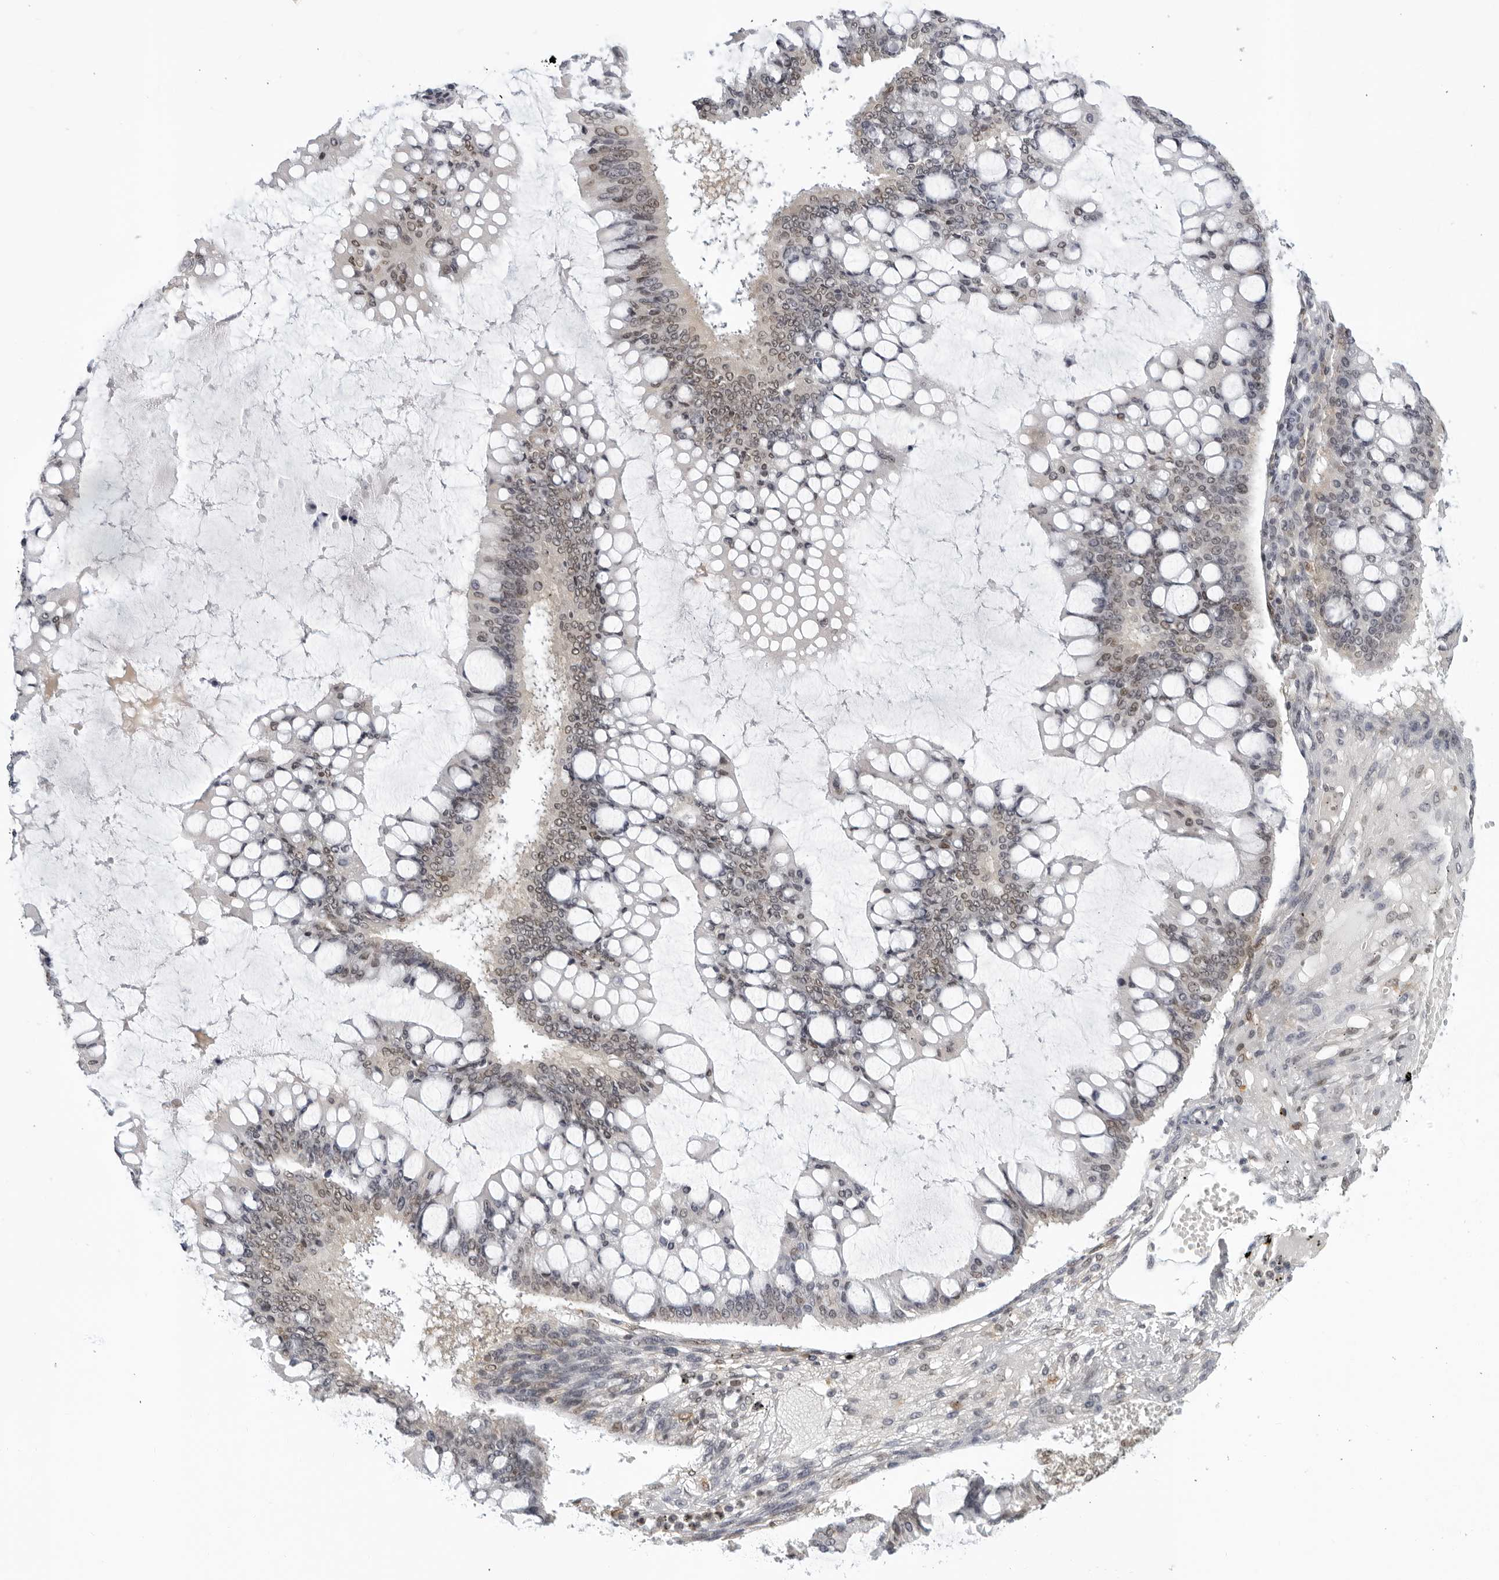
{"staining": {"intensity": "weak", "quantity": "25%-75%", "location": "nuclear"}, "tissue": "ovarian cancer", "cell_type": "Tumor cells", "image_type": "cancer", "snomed": [{"axis": "morphology", "description": "Cystadenocarcinoma, mucinous, NOS"}, {"axis": "topography", "description": "Ovary"}], "caption": "Immunohistochemical staining of ovarian mucinous cystadenocarcinoma reveals low levels of weak nuclear positivity in approximately 25%-75% of tumor cells. (Brightfield microscopy of DAB IHC at high magnification).", "gene": "CC2D1B", "patient": {"sex": "female", "age": 73}}